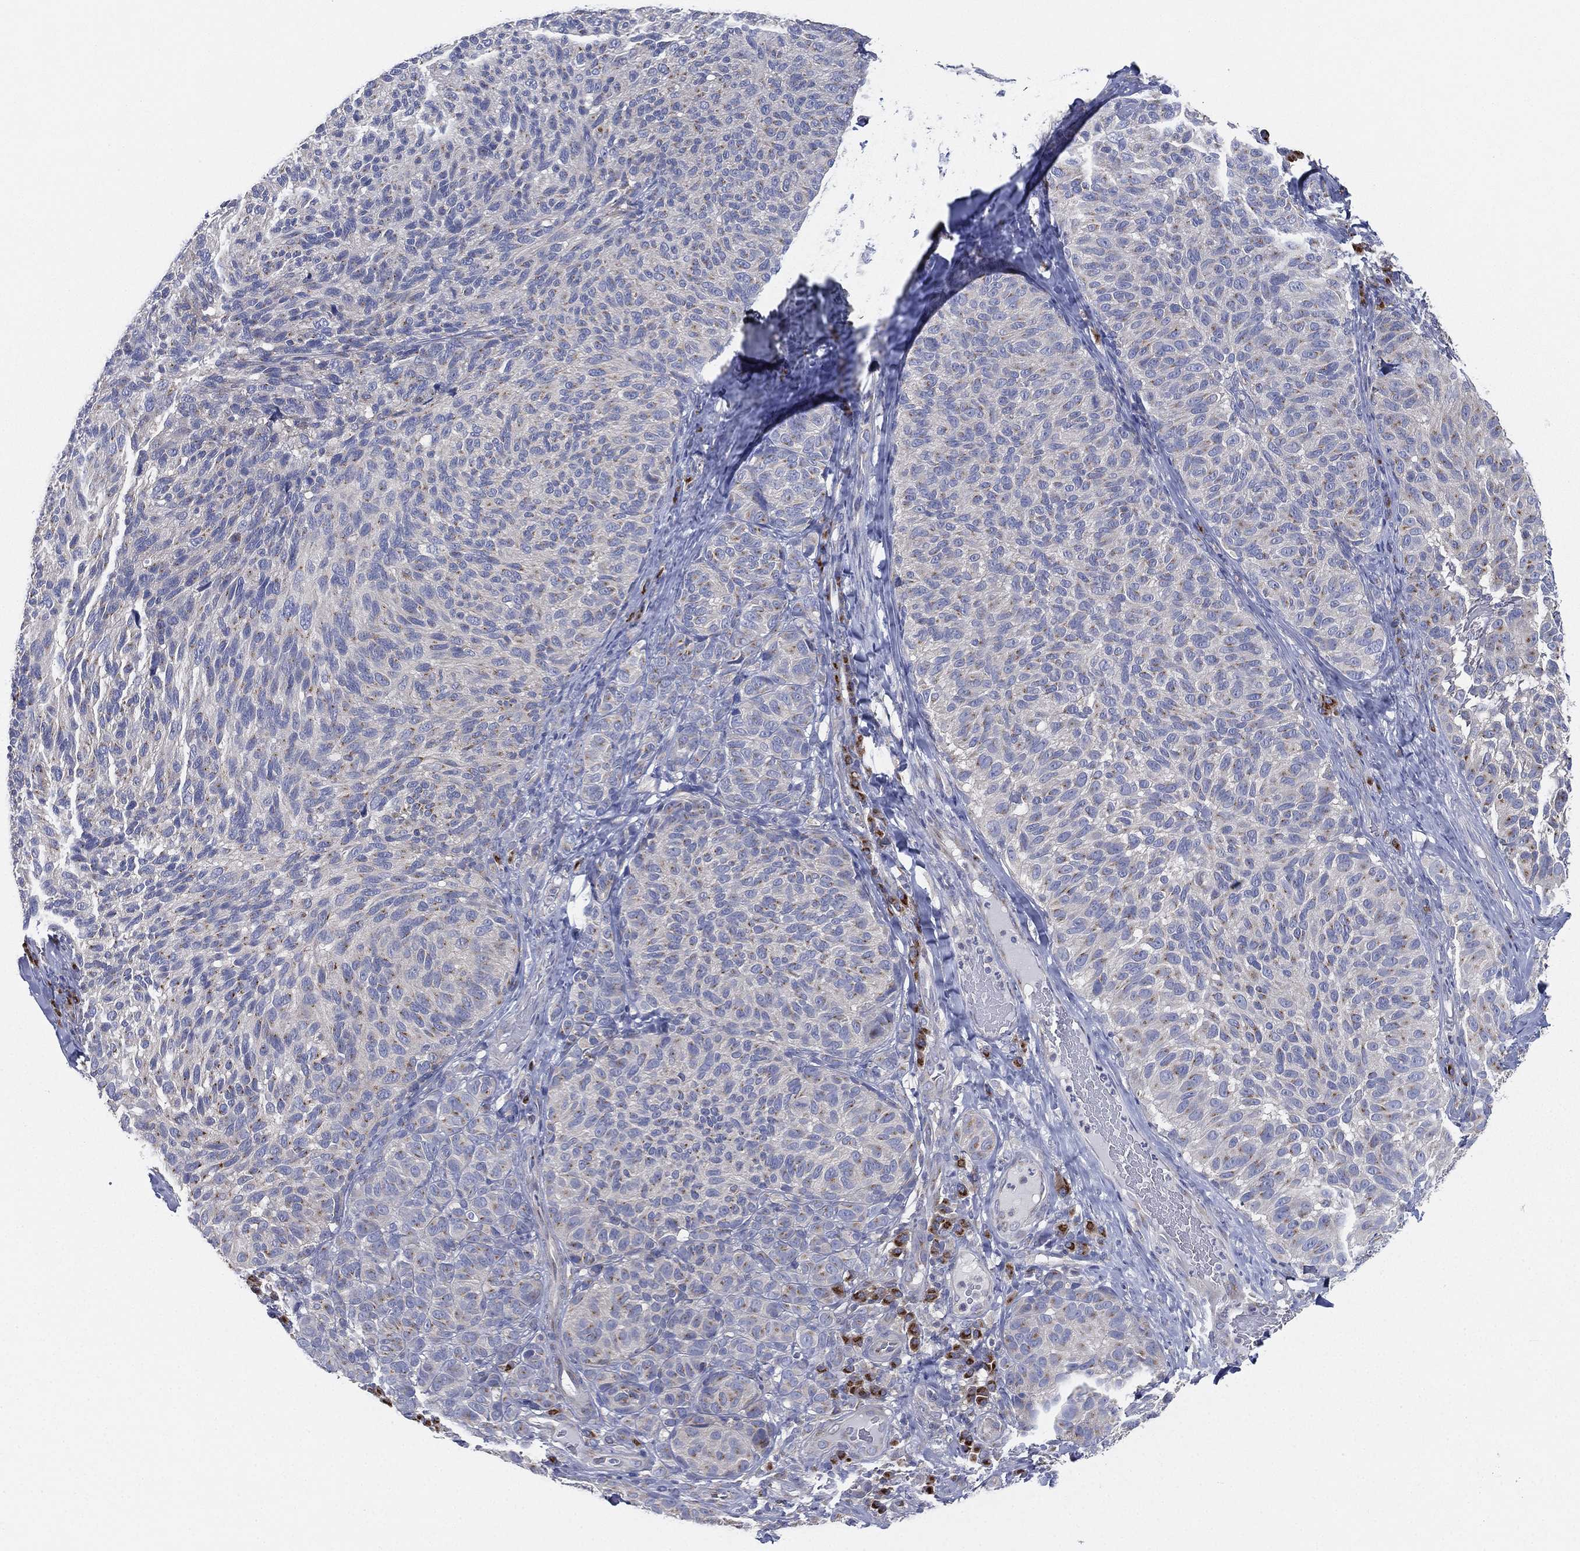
{"staining": {"intensity": "negative", "quantity": "none", "location": "none"}, "tissue": "melanoma", "cell_type": "Tumor cells", "image_type": "cancer", "snomed": [{"axis": "morphology", "description": "Malignant melanoma, NOS"}, {"axis": "topography", "description": "Skin"}], "caption": "Tumor cells show no significant protein positivity in melanoma.", "gene": "ATP8A2", "patient": {"sex": "female", "age": 73}}